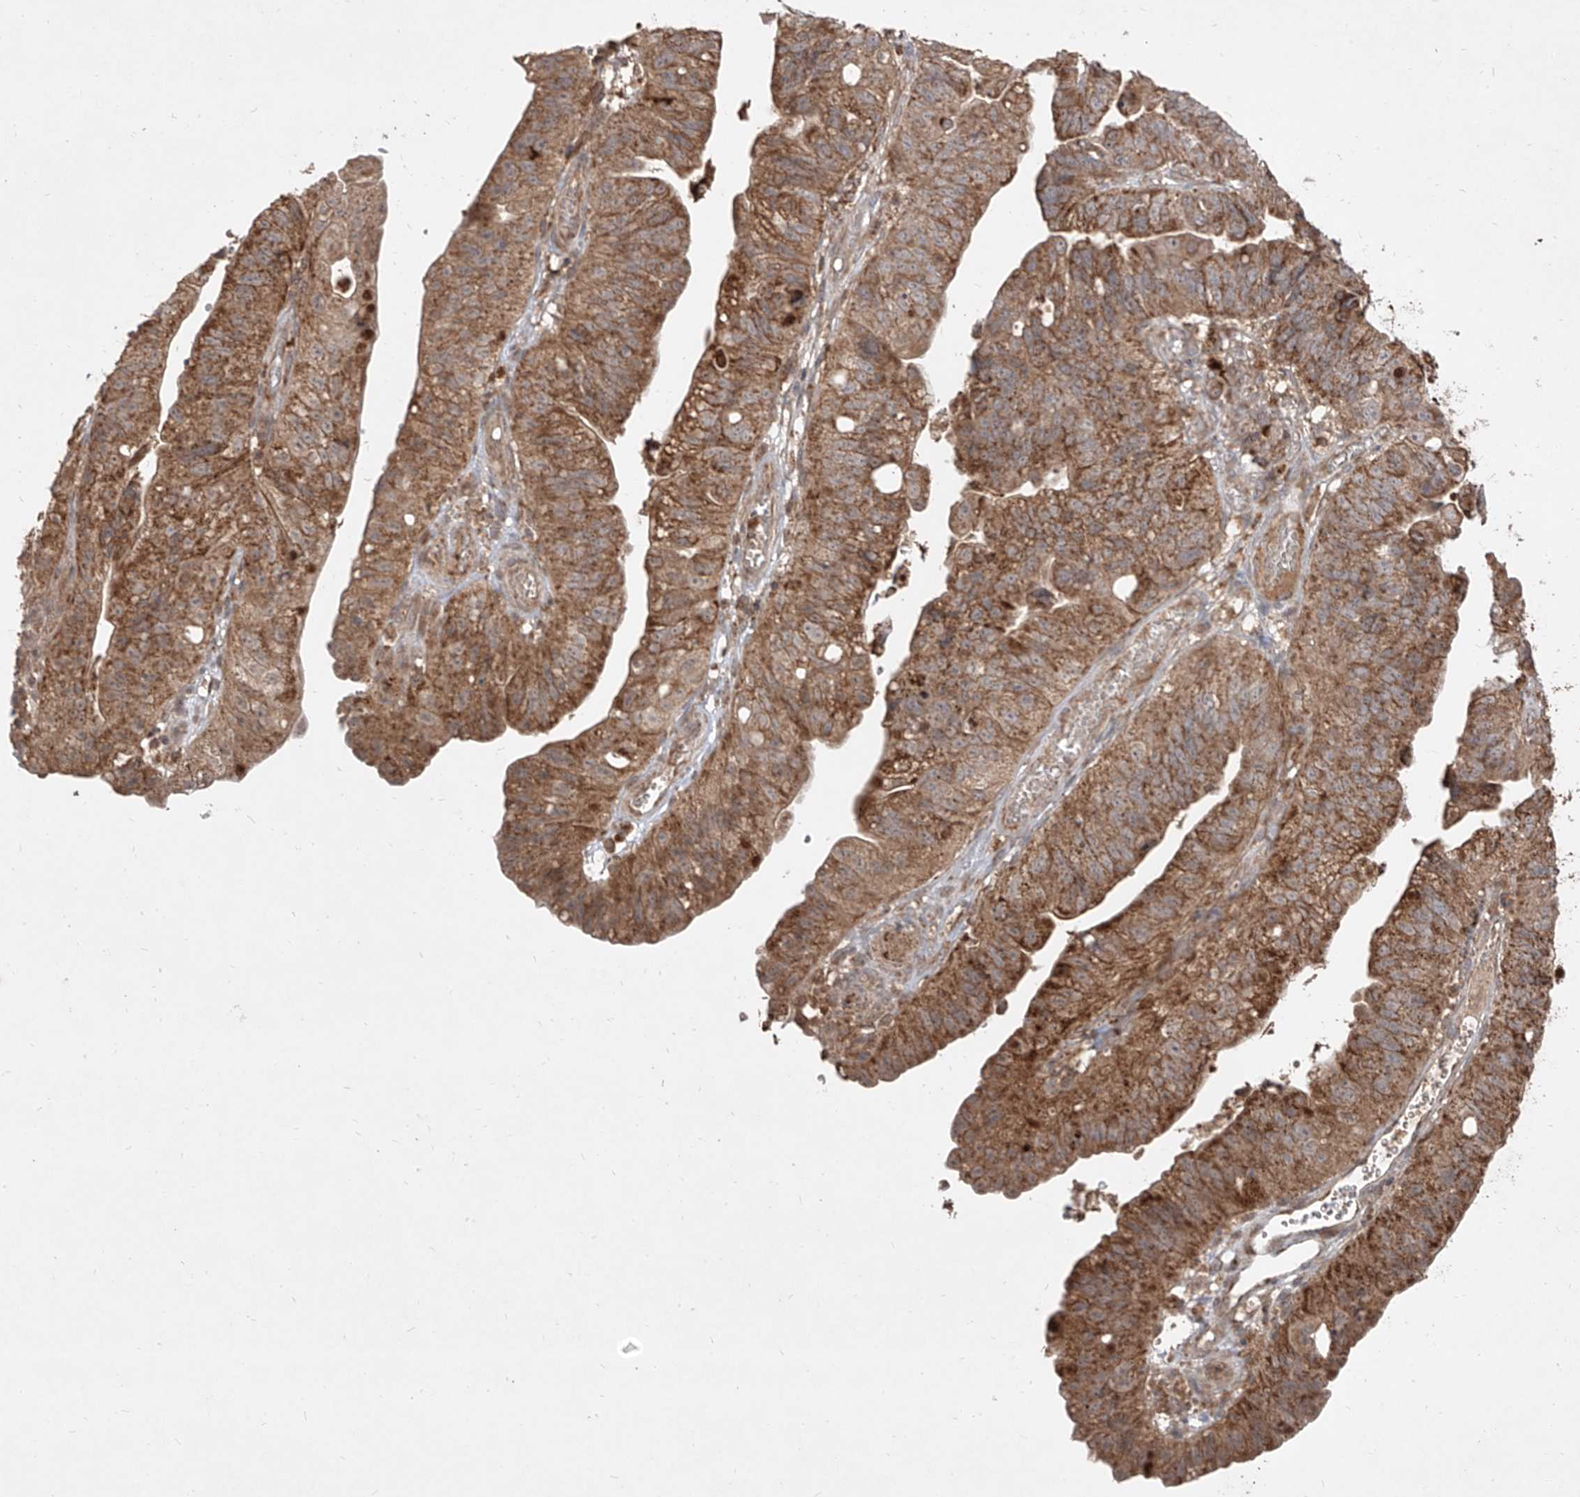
{"staining": {"intensity": "moderate", "quantity": ">75%", "location": "cytoplasmic/membranous"}, "tissue": "stomach cancer", "cell_type": "Tumor cells", "image_type": "cancer", "snomed": [{"axis": "morphology", "description": "Adenocarcinoma, NOS"}, {"axis": "topography", "description": "Stomach"}], "caption": "Immunohistochemical staining of stomach cancer (adenocarcinoma) reveals medium levels of moderate cytoplasmic/membranous protein positivity in about >75% of tumor cells. The protein of interest is shown in brown color, while the nuclei are stained blue.", "gene": "AIM2", "patient": {"sex": "male", "age": 59}}